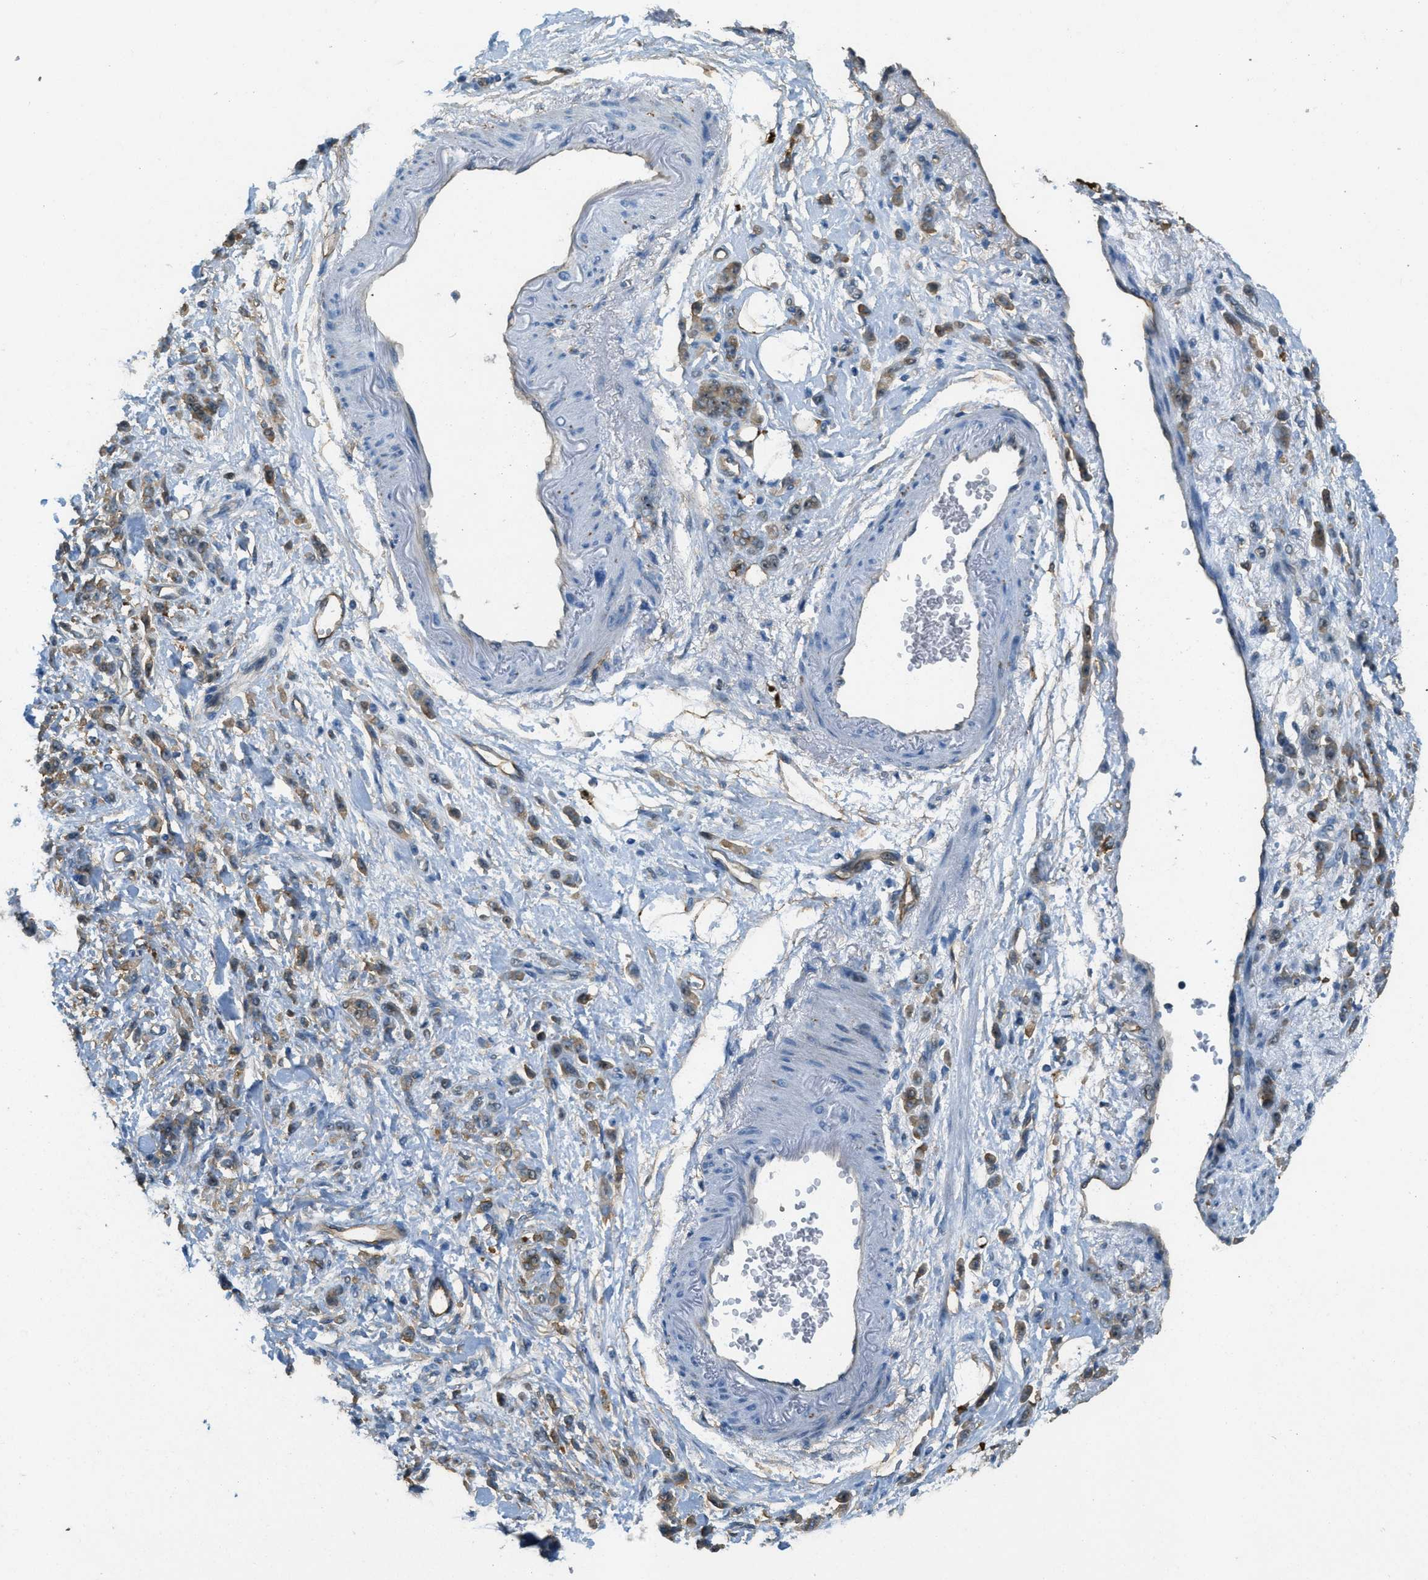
{"staining": {"intensity": "weak", "quantity": "25%-75%", "location": "cytoplasmic/membranous,nuclear"}, "tissue": "stomach cancer", "cell_type": "Tumor cells", "image_type": "cancer", "snomed": [{"axis": "morphology", "description": "Normal tissue, NOS"}, {"axis": "morphology", "description": "Adenocarcinoma, NOS"}, {"axis": "topography", "description": "Stomach"}], "caption": "A brown stain highlights weak cytoplasmic/membranous and nuclear expression of a protein in adenocarcinoma (stomach) tumor cells.", "gene": "OSMR", "patient": {"sex": "male", "age": 82}}